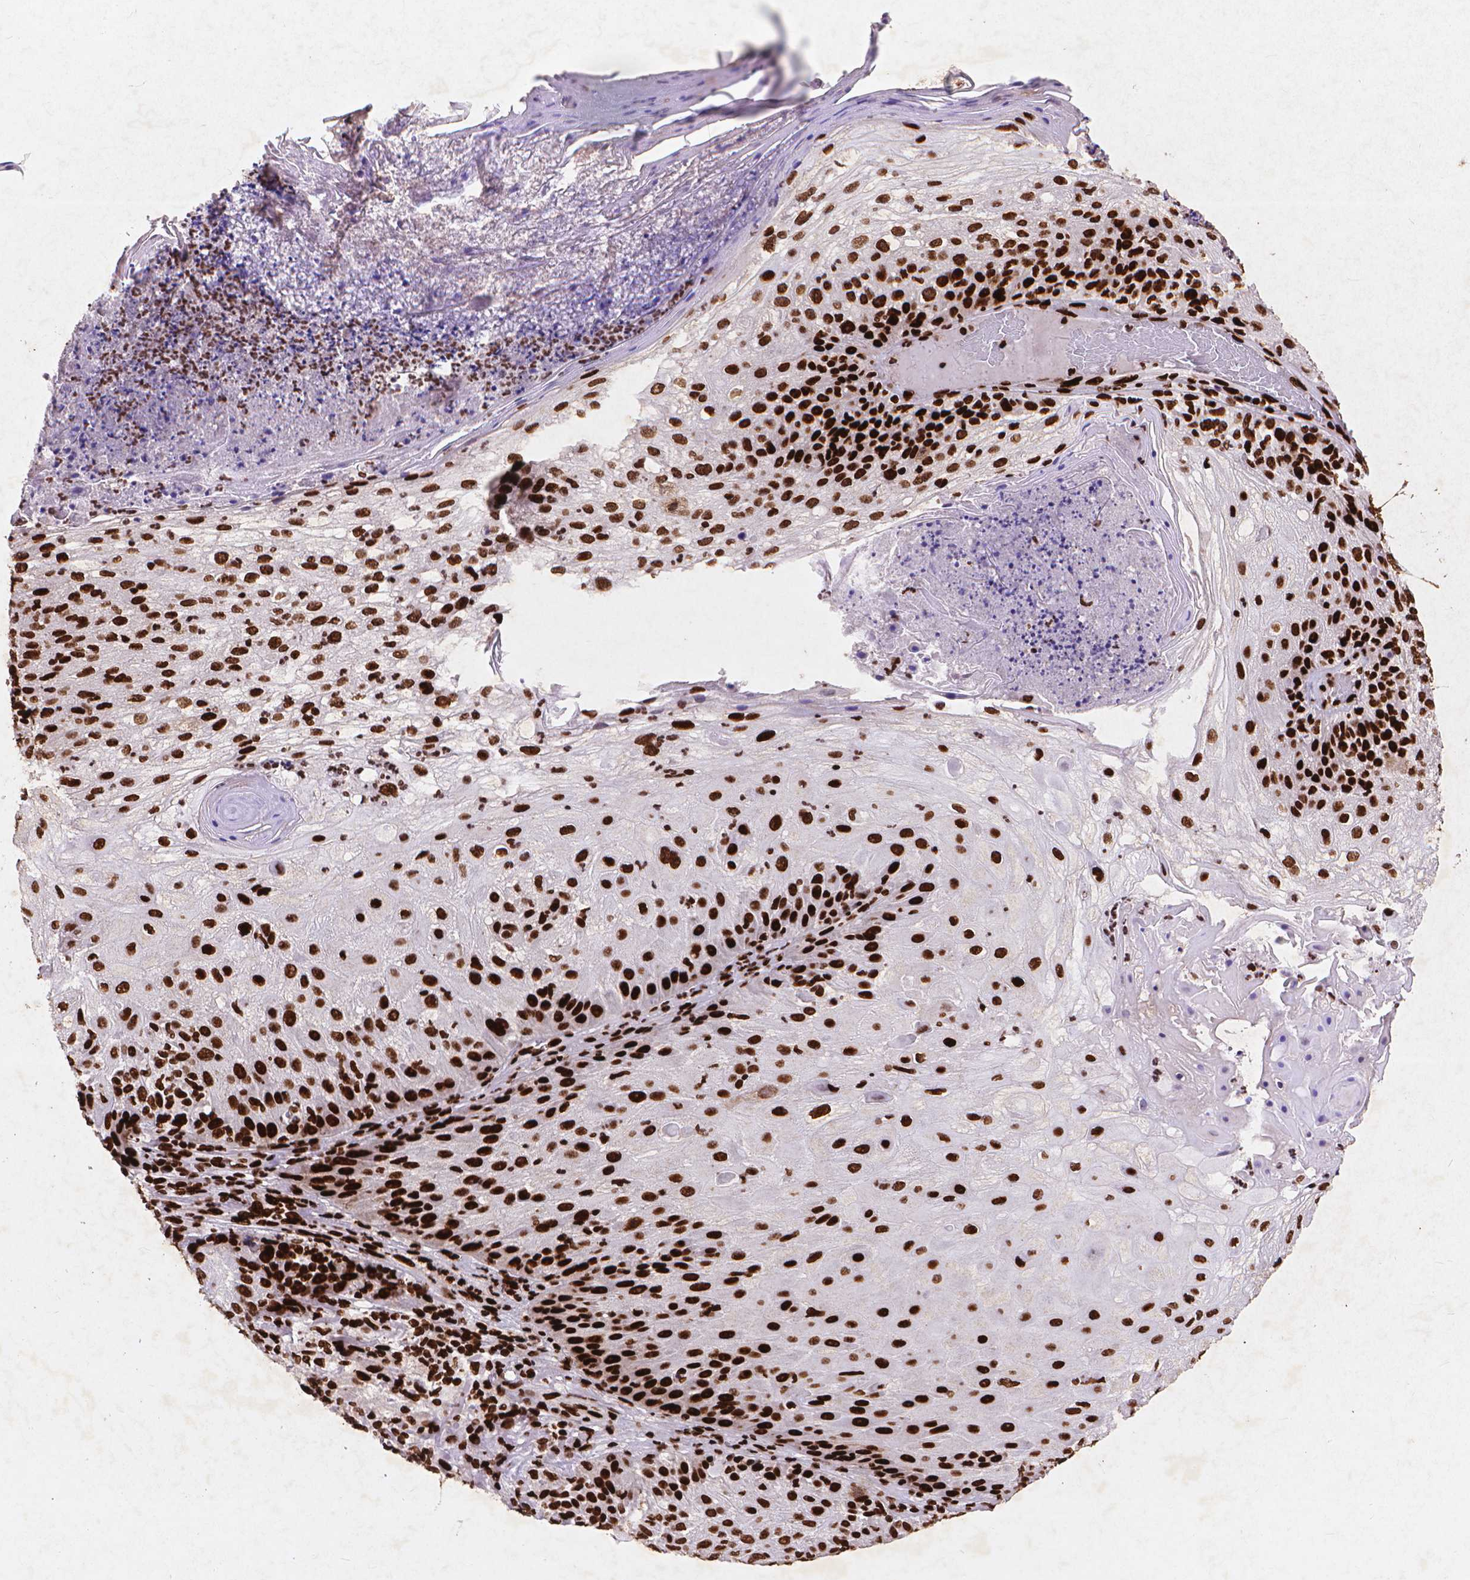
{"staining": {"intensity": "strong", "quantity": ">75%", "location": "nuclear"}, "tissue": "skin cancer", "cell_type": "Tumor cells", "image_type": "cancer", "snomed": [{"axis": "morphology", "description": "Normal tissue, NOS"}, {"axis": "morphology", "description": "Squamous cell carcinoma, NOS"}, {"axis": "topography", "description": "Skin"}], "caption": "Tumor cells display strong nuclear staining in about >75% of cells in skin cancer (squamous cell carcinoma).", "gene": "CITED2", "patient": {"sex": "female", "age": 83}}